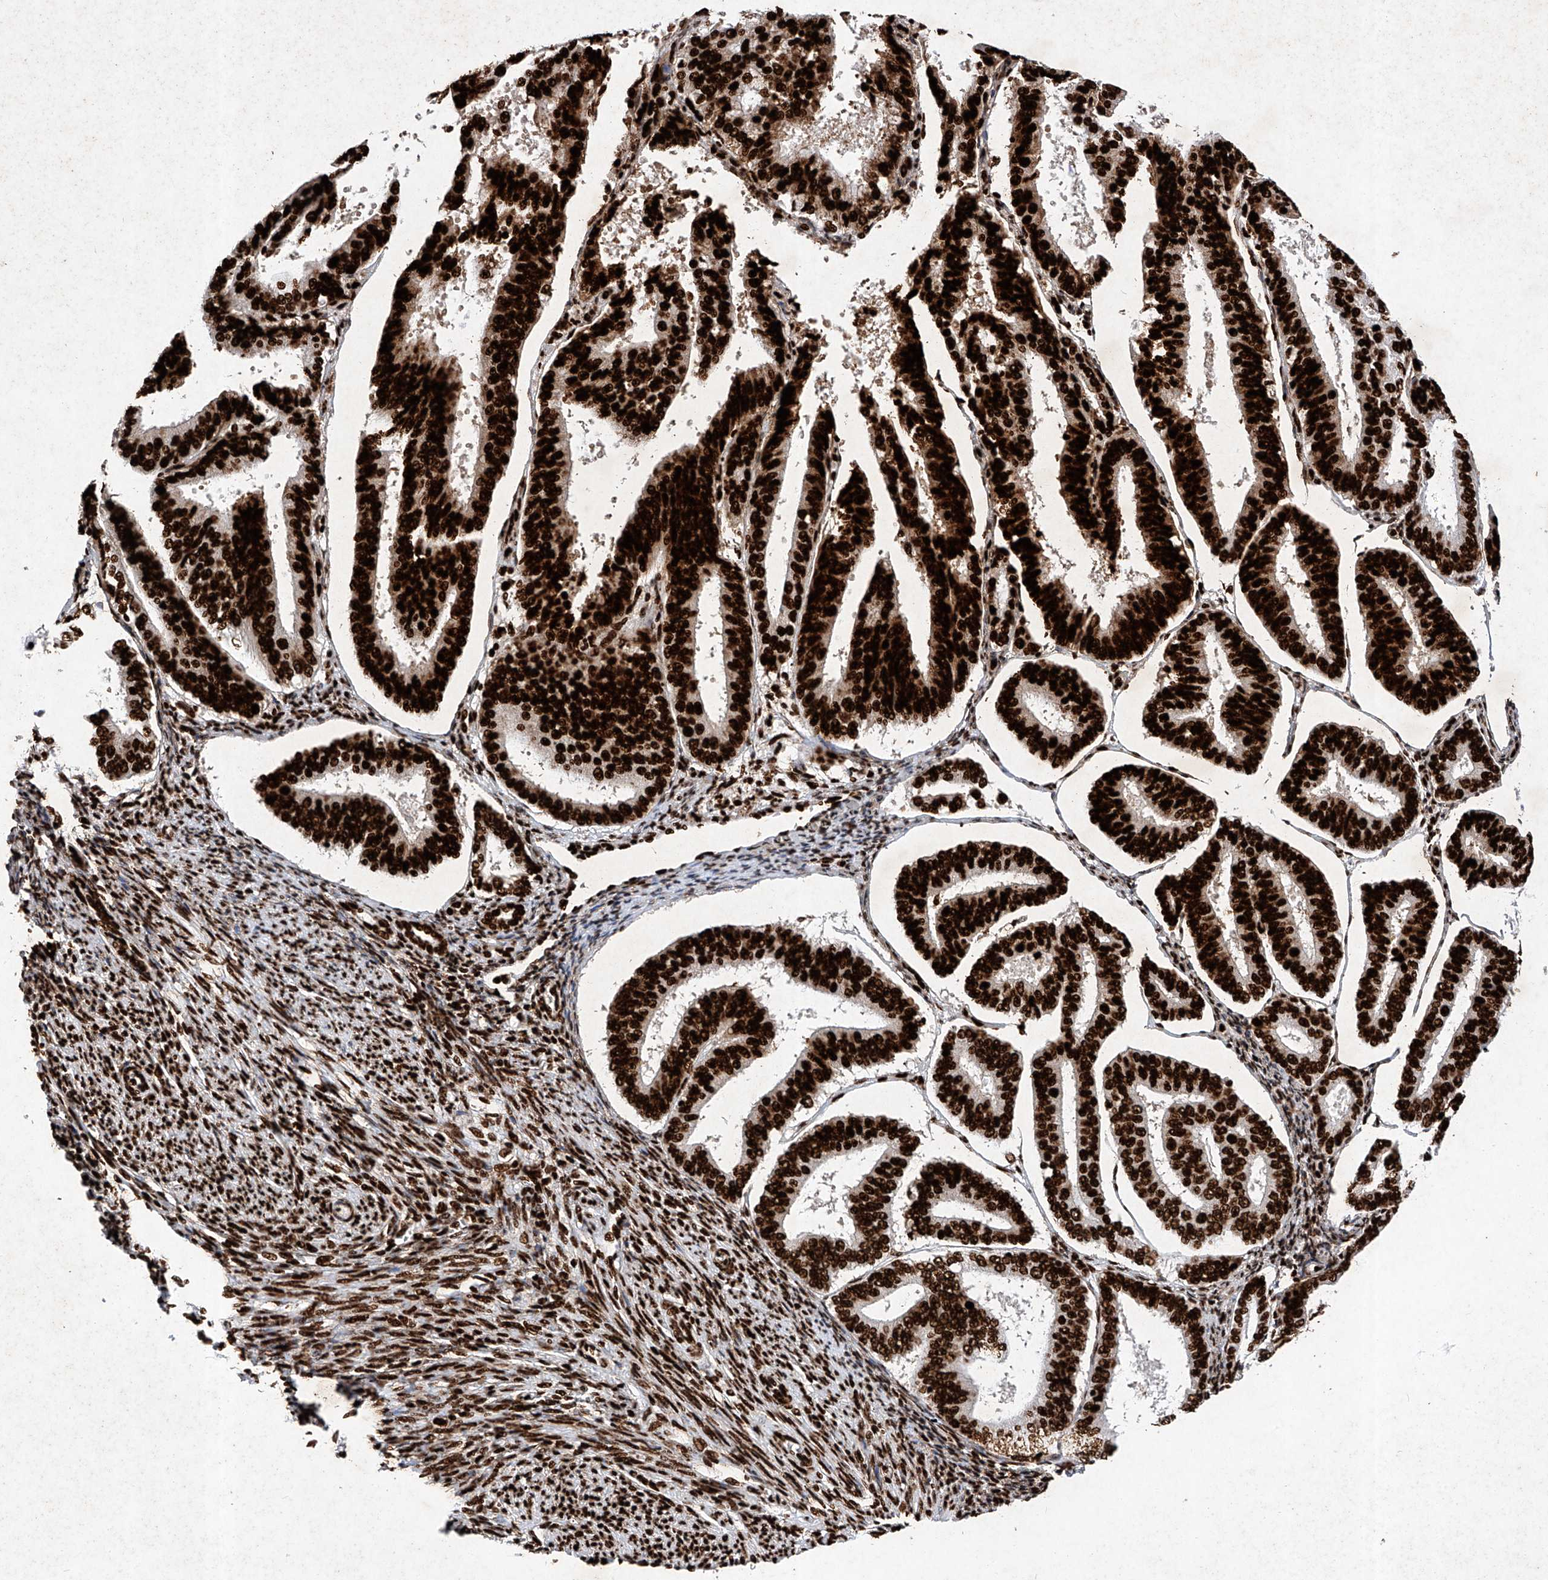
{"staining": {"intensity": "strong", "quantity": ">75%", "location": "nuclear"}, "tissue": "endometrial cancer", "cell_type": "Tumor cells", "image_type": "cancer", "snomed": [{"axis": "morphology", "description": "Adenocarcinoma, NOS"}, {"axis": "topography", "description": "Endometrium"}], "caption": "Human endometrial cancer (adenocarcinoma) stained with a protein marker exhibits strong staining in tumor cells.", "gene": "SRSF6", "patient": {"sex": "female", "age": 63}}